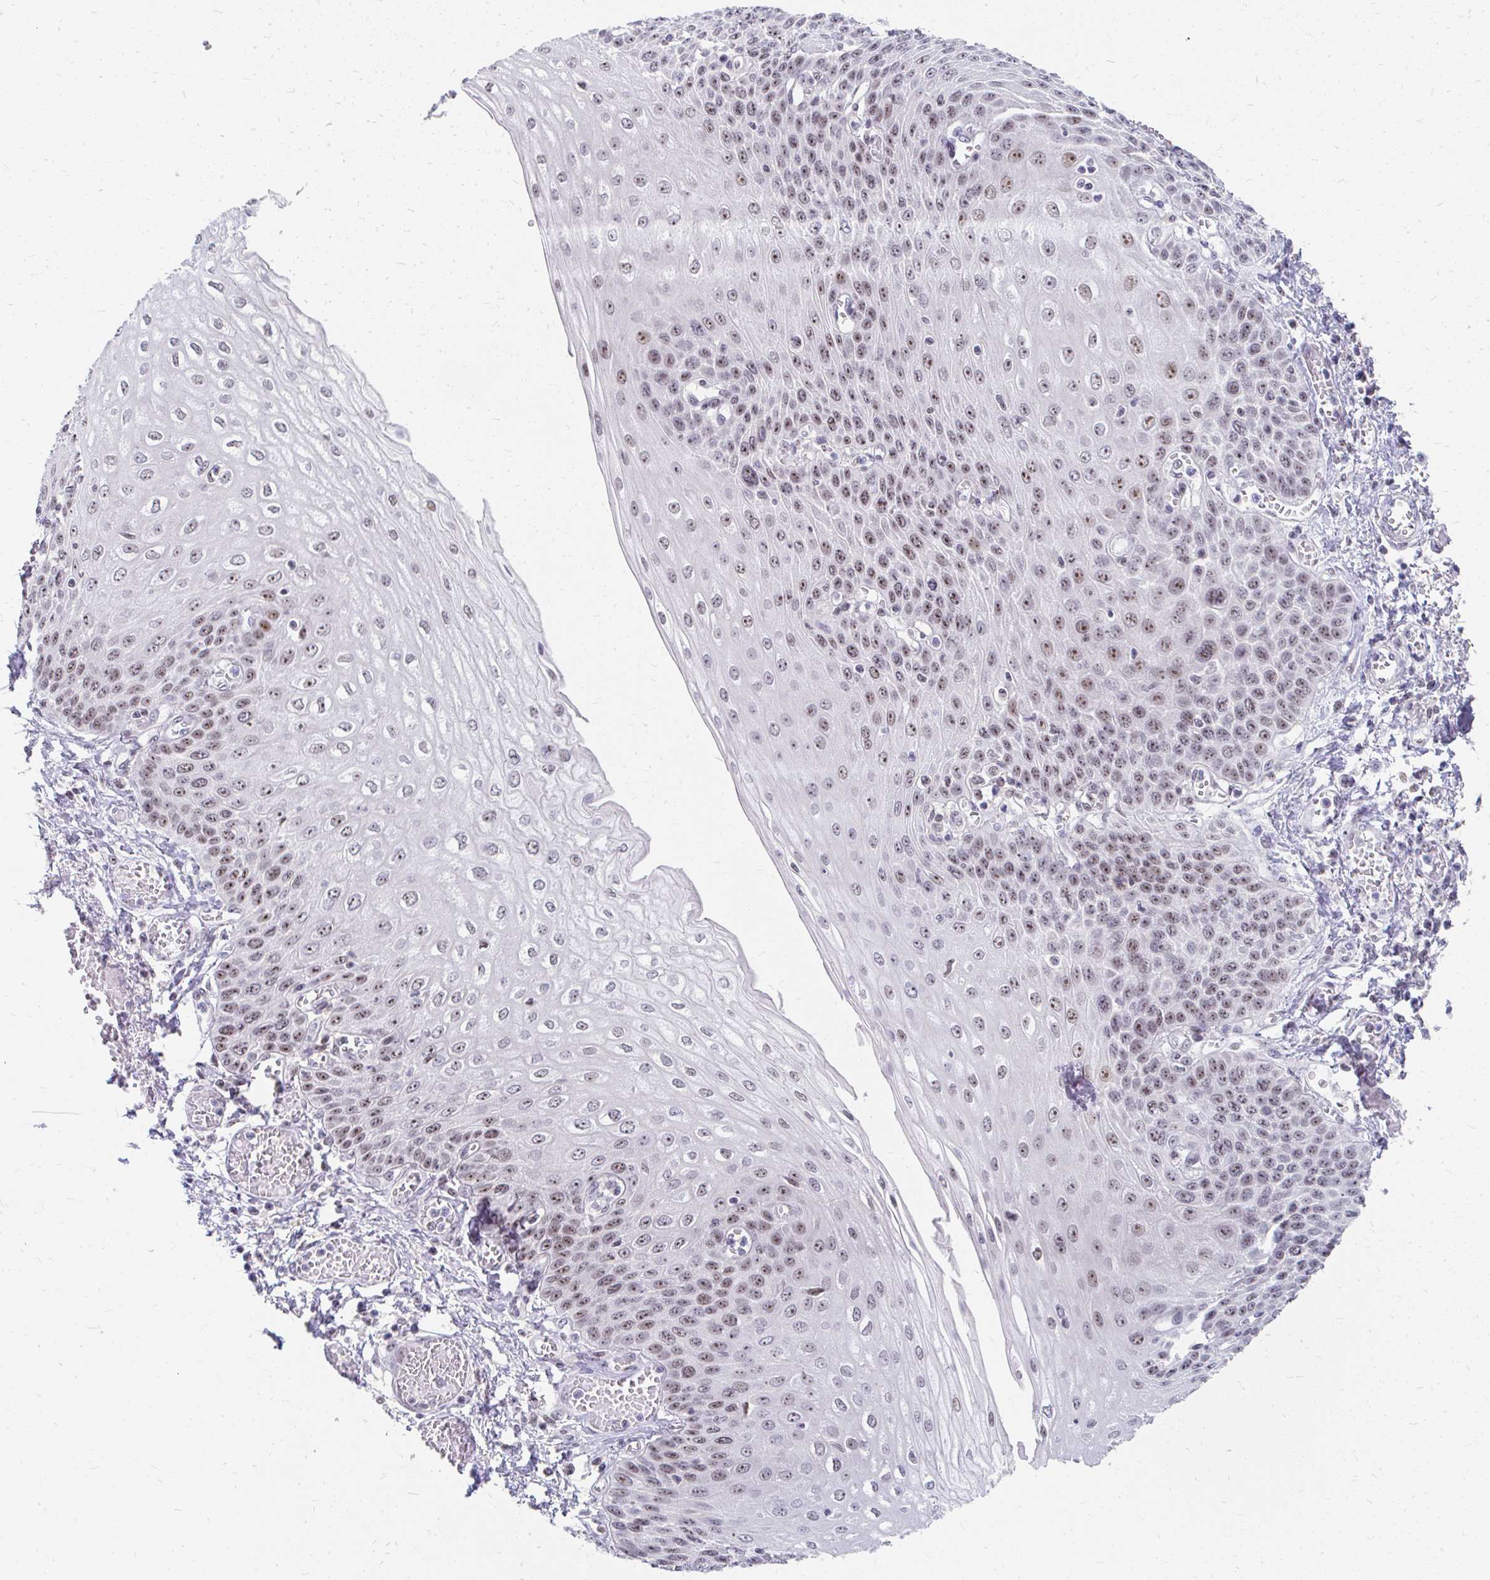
{"staining": {"intensity": "moderate", "quantity": ">75%", "location": "nuclear"}, "tissue": "esophagus", "cell_type": "Squamous epithelial cells", "image_type": "normal", "snomed": [{"axis": "morphology", "description": "Normal tissue, NOS"}, {"axis": "morphology", "description": "Adenocarcinoma, NOS"}, {"axis": "topography", "description": "Esophagus"}], "caption": "Immunohistochemistry (IHC) photomicrograph of normal esophagus stained for a protein (brown), which displays medium levels of moderate nuclear expression in approximately >75% of squamous epithelial cells.", "gene": "GTF2H1", "patient": {"sex": "male", "age": 81}}